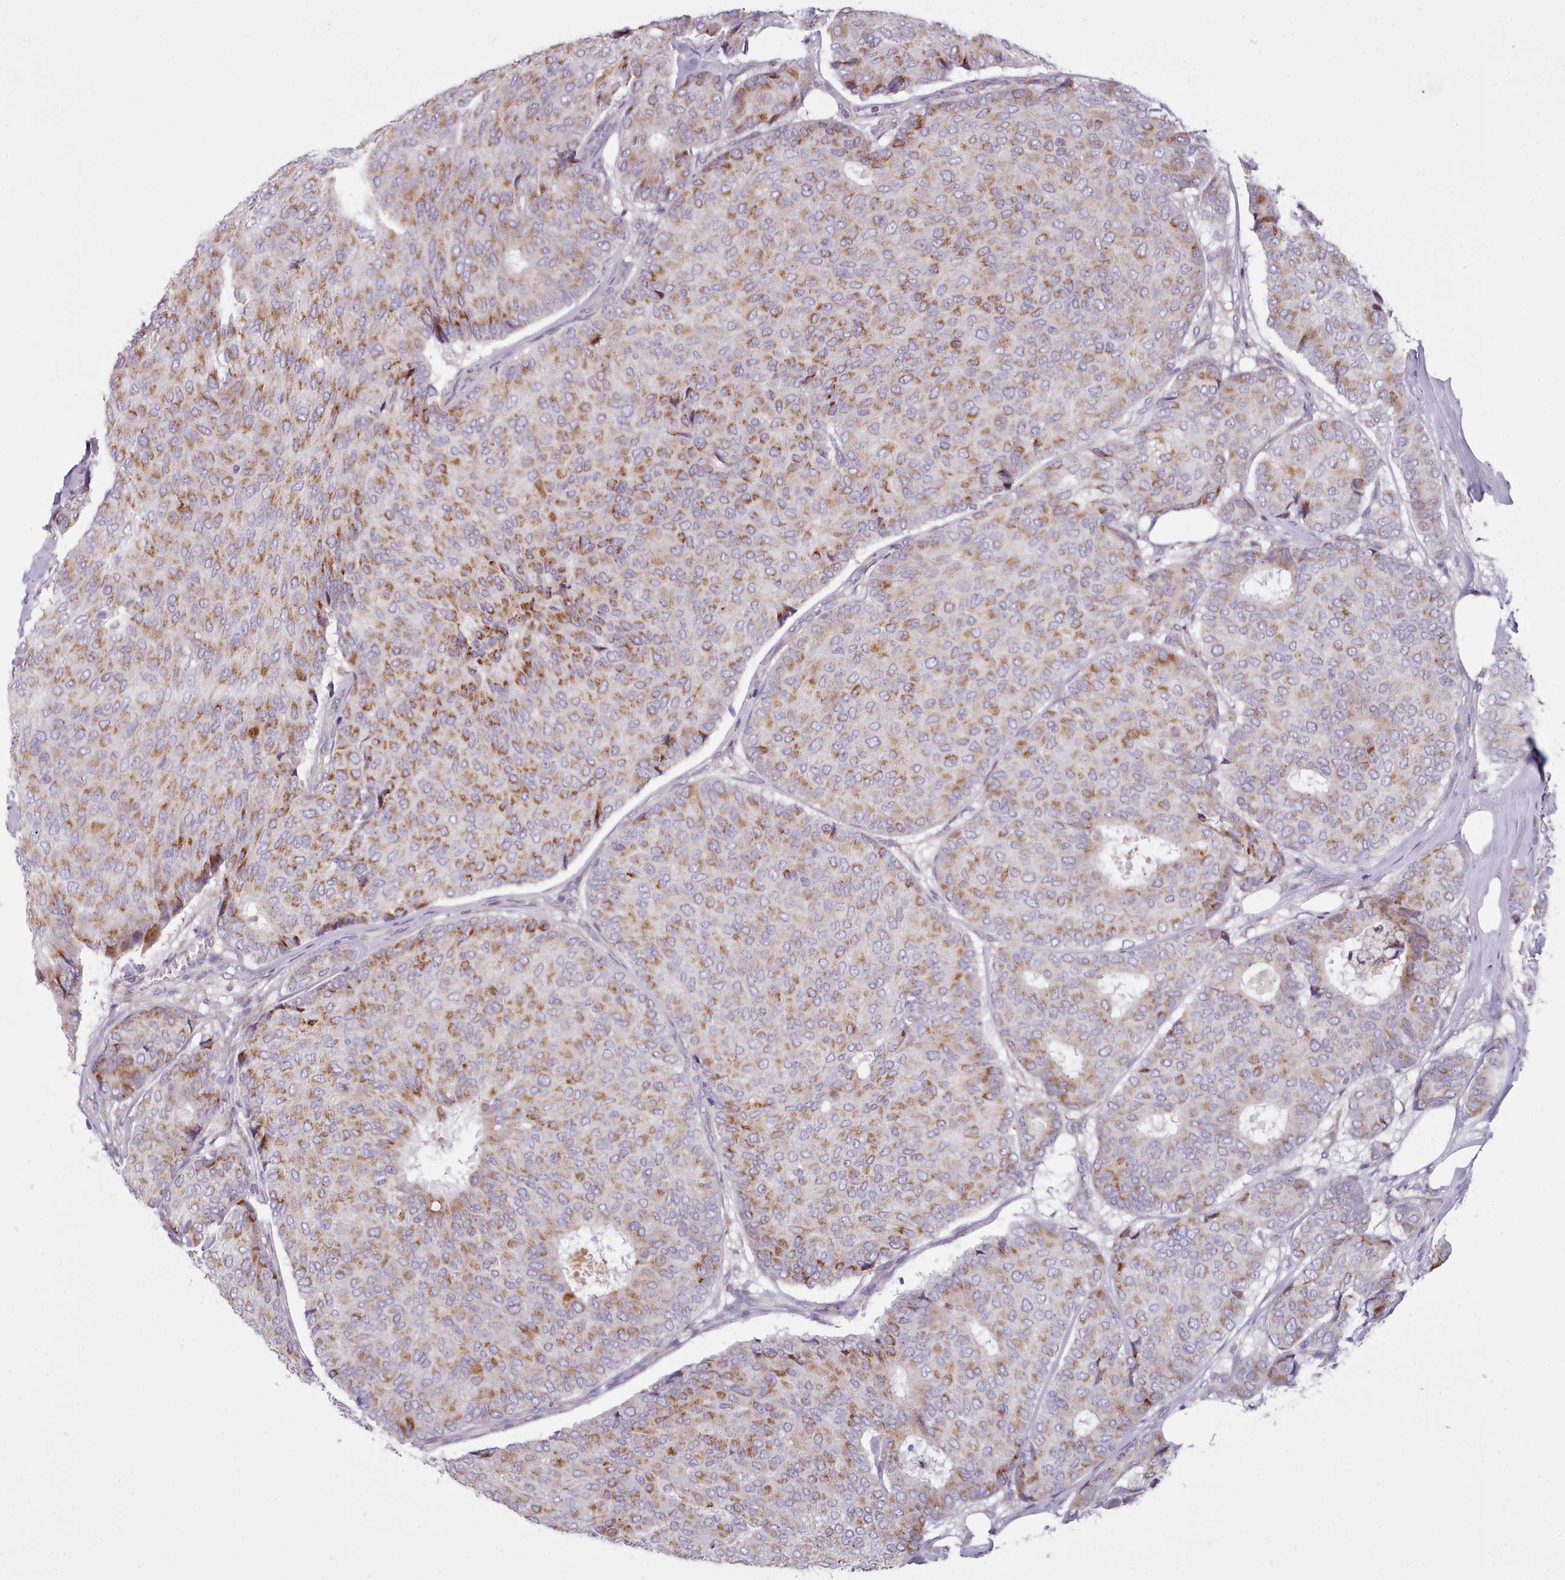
{"staining": {"intensity": "moderate", "quantity": ">75%", "location": "cytoplasmic/membranous"}, "tissue": "breast cancer", "cell_type": "Tumor cells", "image_type": "cancer", "snomed": [{"axis": "morphology", "description": "Duct carcinoma"}, {"axis": "topography", "description": "Breast"}], "caption": "Tumor cells show moderate cytoplasmic/membranous positivity in about >75% of cells in breast cancer.", "gene": "SLC52A3", "patient": {"sex": "female", "age": 75}}